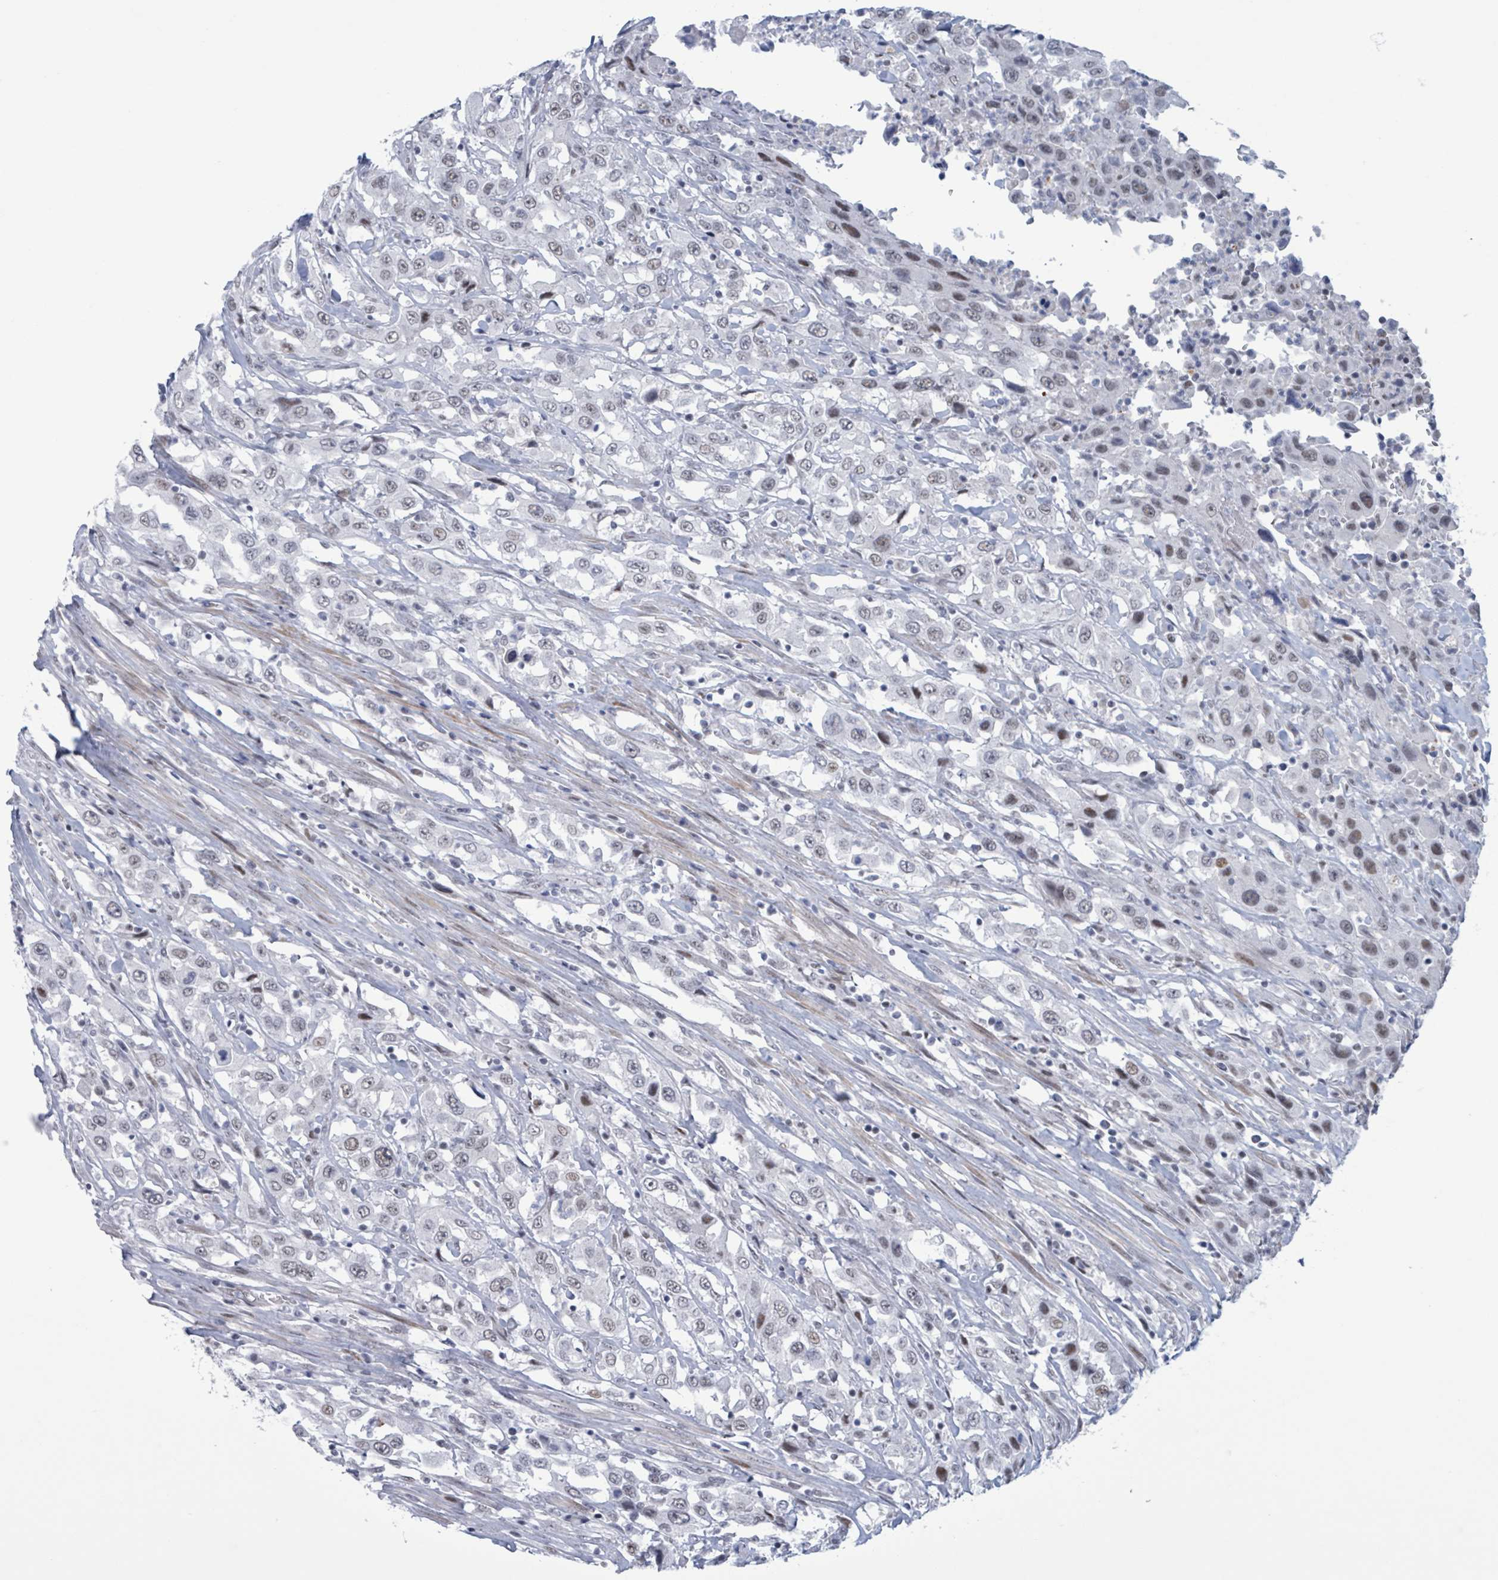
{"staining": {"intensity": "weak", "quantity": "<25%", "location": "nuclear"}, "tissue": "urothelial cancer", "cell_type": "Tumor cells", "image_type": "cancer", "snomed": [{"axis": "morphology", "description": "Urothelial carcinoma, High grade"}, {"axis": "topography", "description": "Urinary bladder"}], "caption": "A high-resolution photomicrograph shows immunohistochemistry staining of high-grade urothelial carcinoma, which shows no significant positivity in tumor cells.", "gene": "CT45A5", "patient": {"sex": "male", "age": 61}}